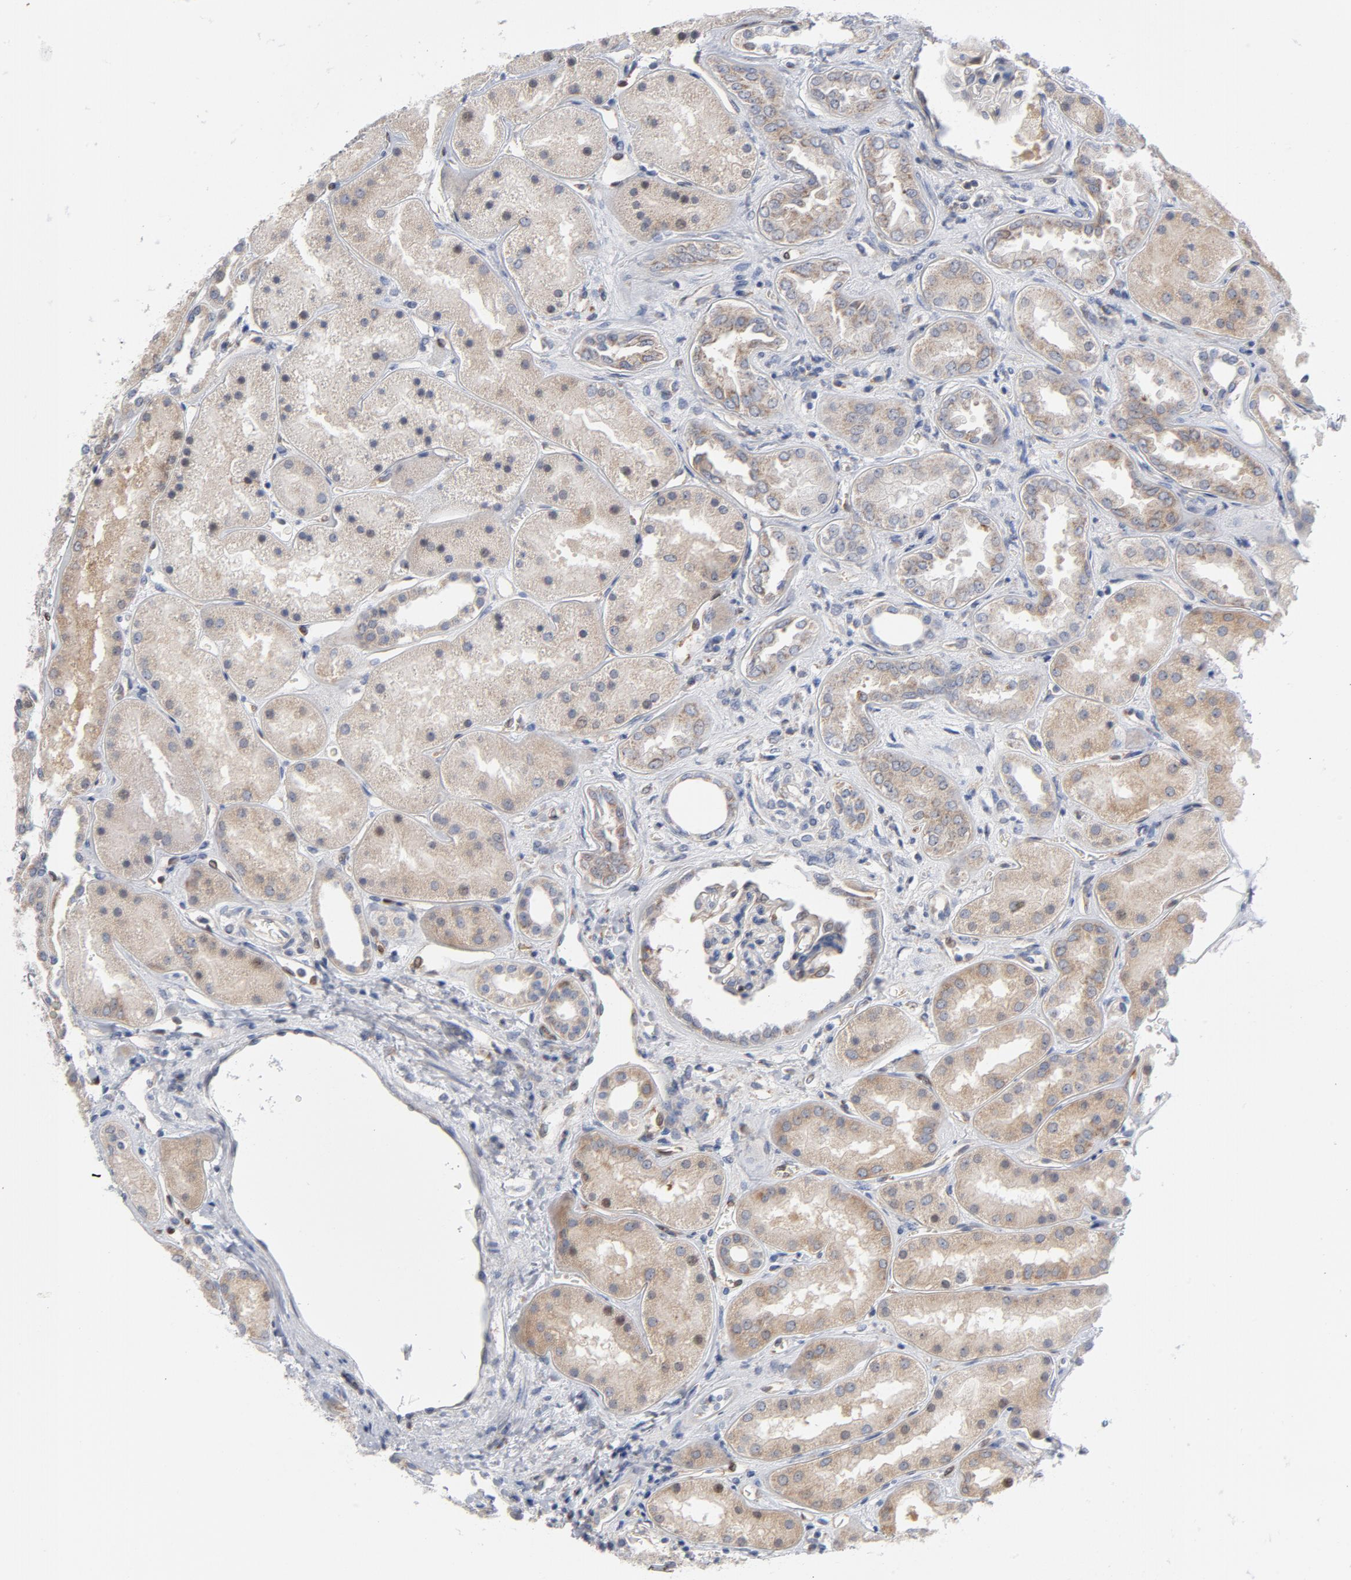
{"staining": {"intensity": "weak", "quantity": ">75%", "location": "cytoplasmic/membranous"}, "tissue": "kidney", "cell_type": "Cells in glomeruli", "image_type": "normal", "snomed": [{"axis": "morphology", "description": "Normal tissue, NOS"}, {"axis": "topography", "description": "Kidney"}], "caption": "A photomicrograph of human kidney stained for a protein demonstrates weak cytoplasmic/membranous brown staining in cells in glomeruli.", "gene": "OXA1L", "patient": {"sex": "male", "age": 28}}